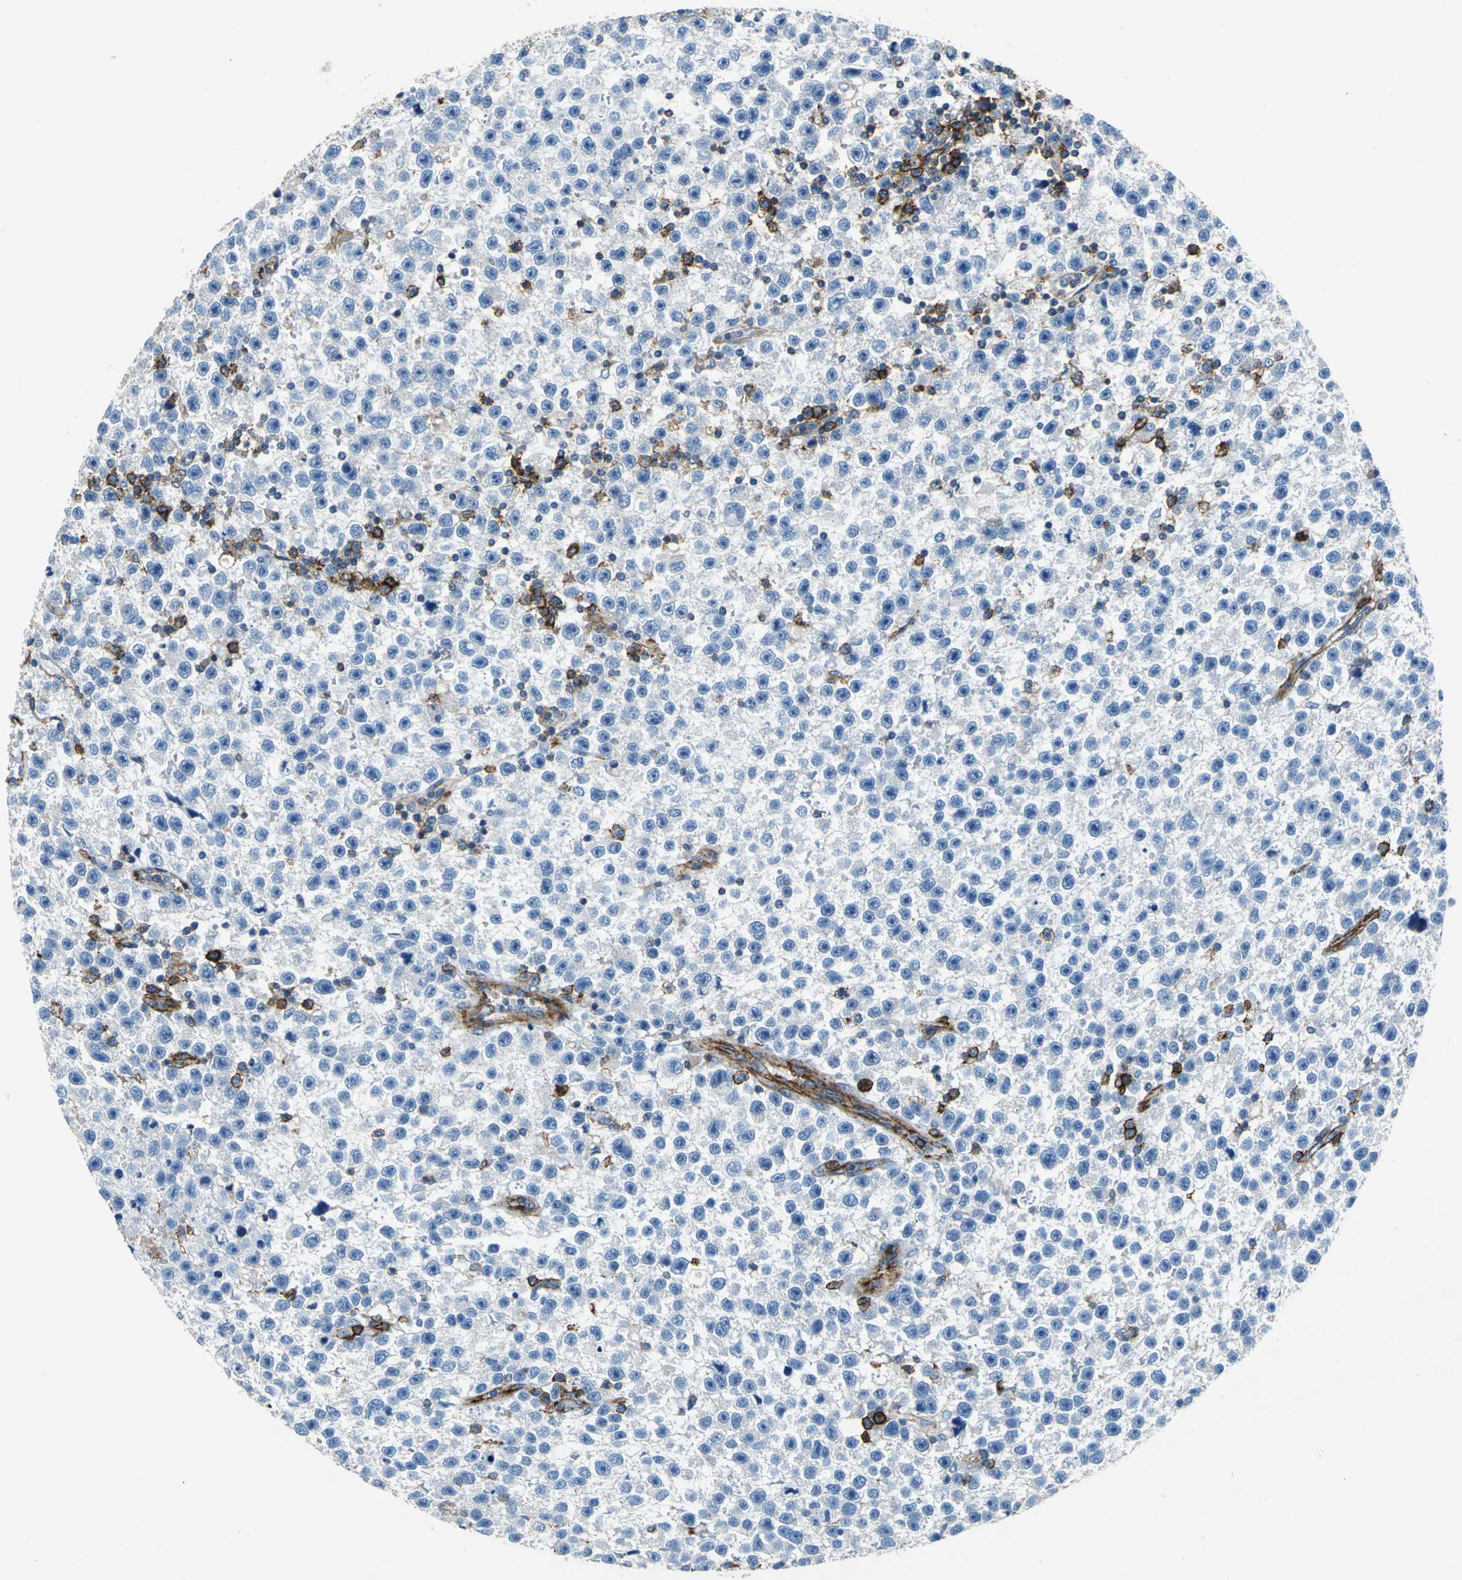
{"staining": {"intensity": "negative", "quantity": "none", "location": "none"}, "tissue": "testis cancer", "cell_type": "Tumor cells", "image_type": "cancer", "snomed": [{"axis": "morphology", "description": "Seminoma, NOS"}, {"axis": "topography", "description": "Testis"}], "caption": "The IHC photomicrograph has no significant expression in tumor cells of testis seminoma tissue. The staining was performed using DAB (3,3'-diaminobenzidine) to visualize the protein expression in brown, while the nuclei were stained in blue with hematoxylin (Magnification: 20x).", "gene": "RPS13", "patient": {"sex": "male", "age": 33}}